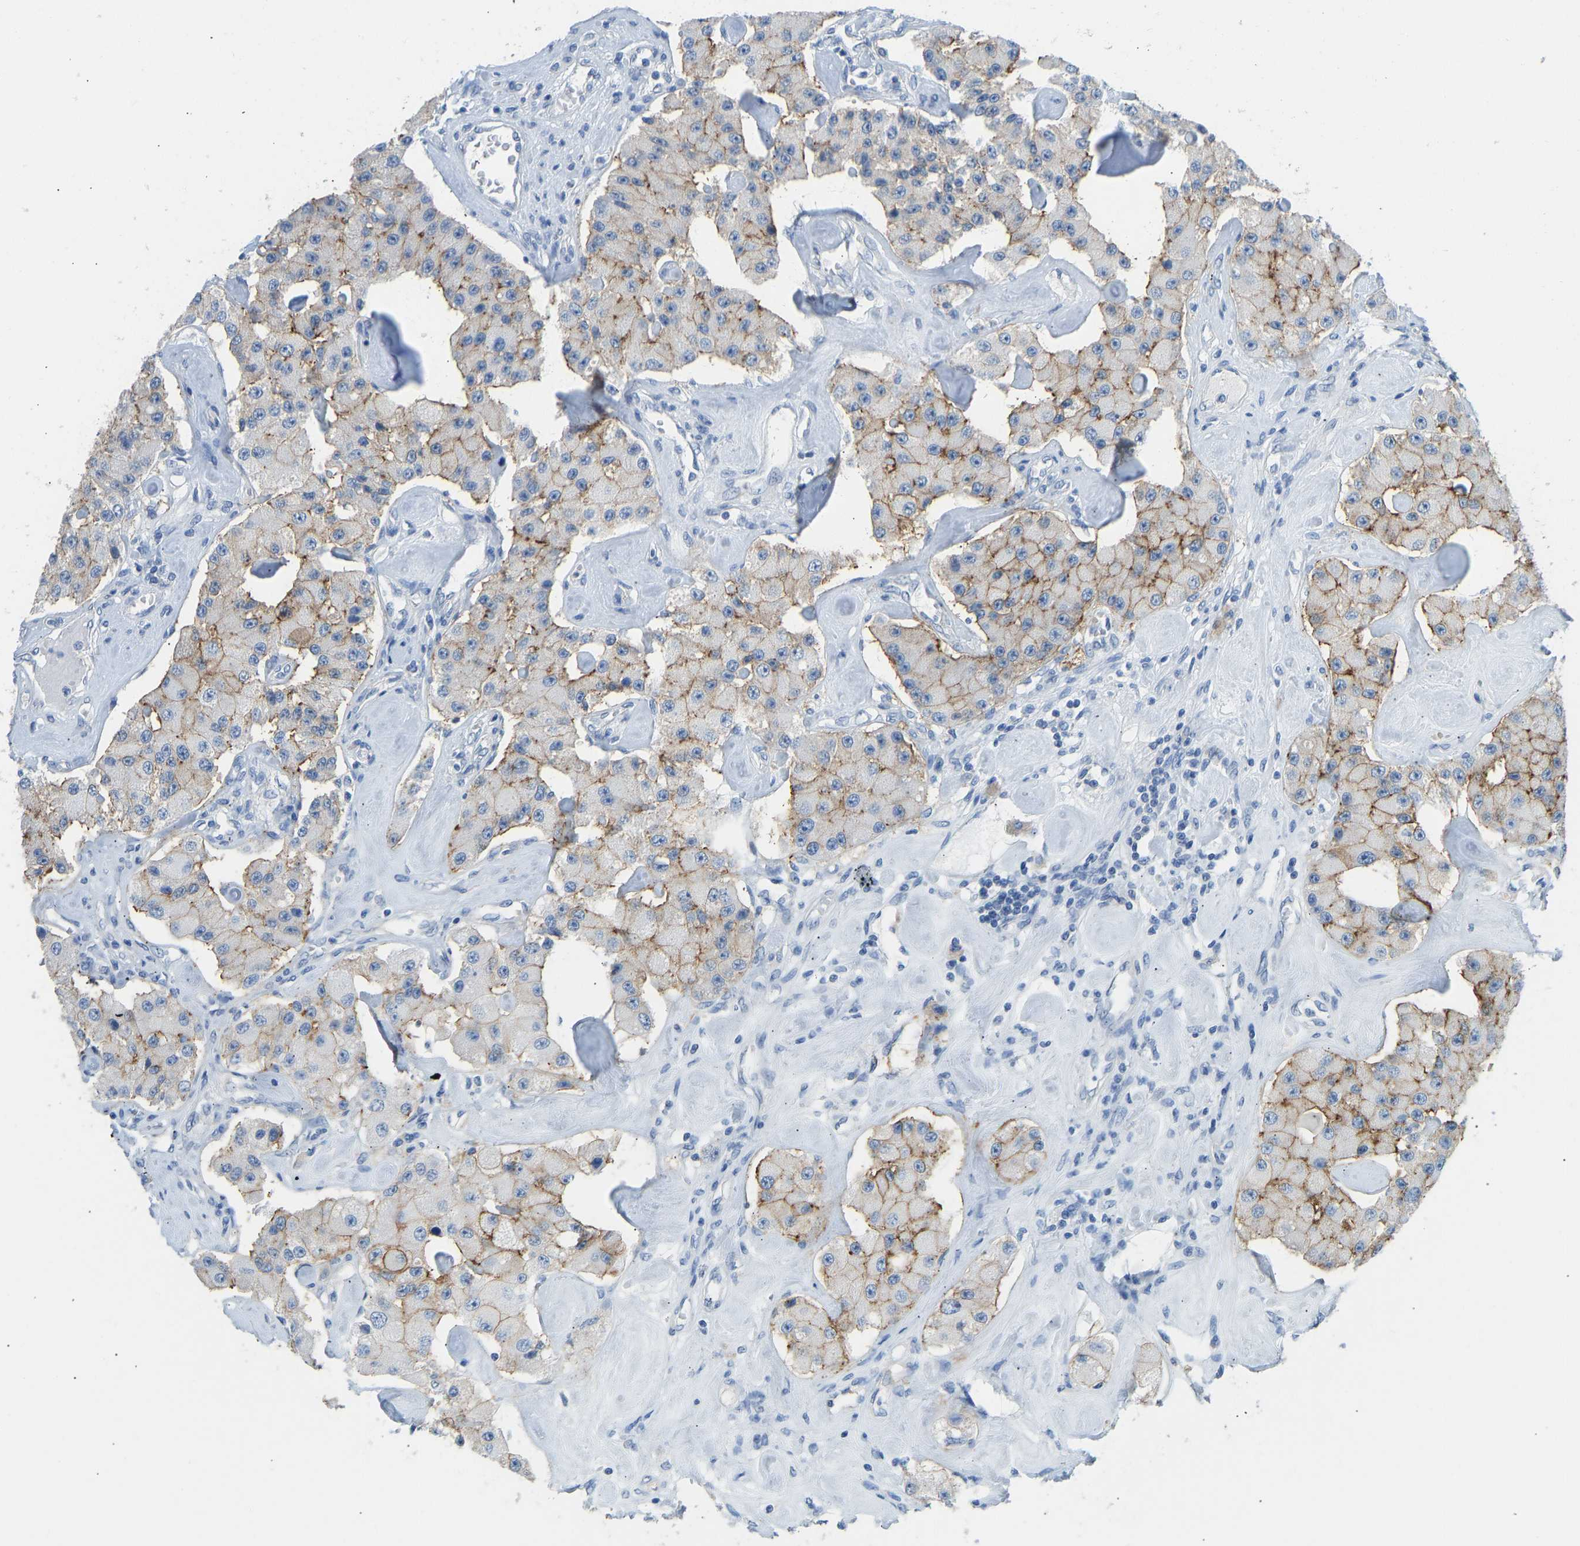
{"staining": {"intensity": "moderate", "quantity": "25%-75%", "location": "cytoplasmic/membranous"}, "tissue": "carcinoid", "cell_type": "Tumor cells", "image_type": "cancer", "snomed": [{"axis": "morphology", "description": "Carcinoid, malignant, NOS"}, {"axis": "topography", "description": "Pancreas"}], "caption": "Moderate cytoplasmic/membranous positivity is appreciated in approximately 25%-75% of tumor cells in malignant carcinoid. The staining was performed using DAB (3,3'-diaminobenzidine) to visualize the protein expression in brown, while the nuclei were stained in blue with hematoxylin (Magnification: 20x).", "gene": "ATP1A1", "patient": {"sex": "male", "age": 41}}